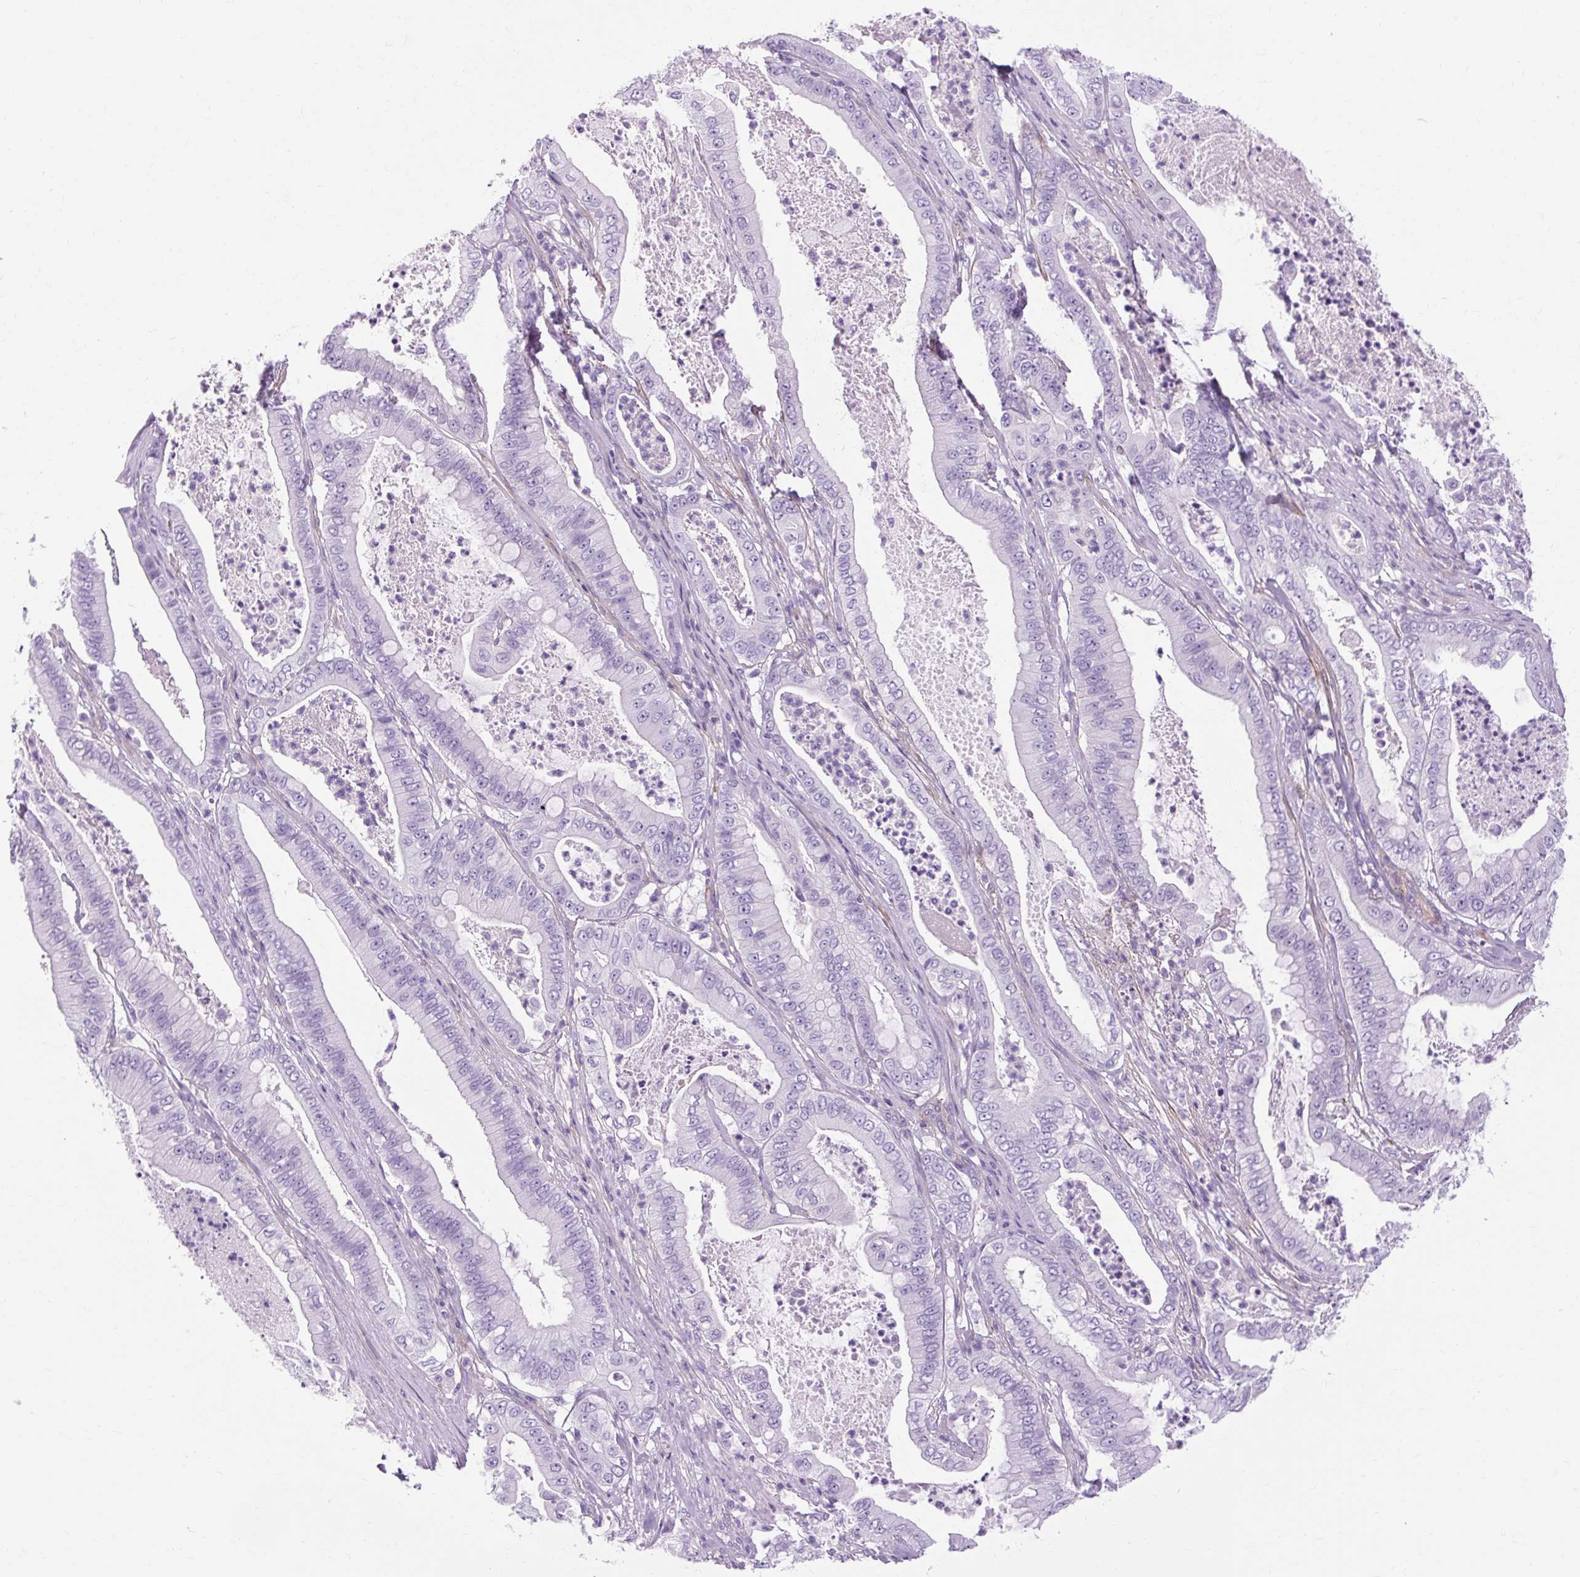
{"staining": {"intensity": "negative", "quantity": "none", "location": "none"}, "tissue": "pancreatic cancer", "cell_type": "Tumor cells", "image_type": "cancer", "snomed": [{"axis": "morphology", "description": "Adenocarcinoma, NOS"}, {"axis": "topography", "description": "Pancreas"}], "caption": "Pancreatic adenocarcinoma was stained to show a protein in brown. There is no significant staining in tumor cells.", "gene": "OOEP", "patient": {"sex": "male", "age": 71}}